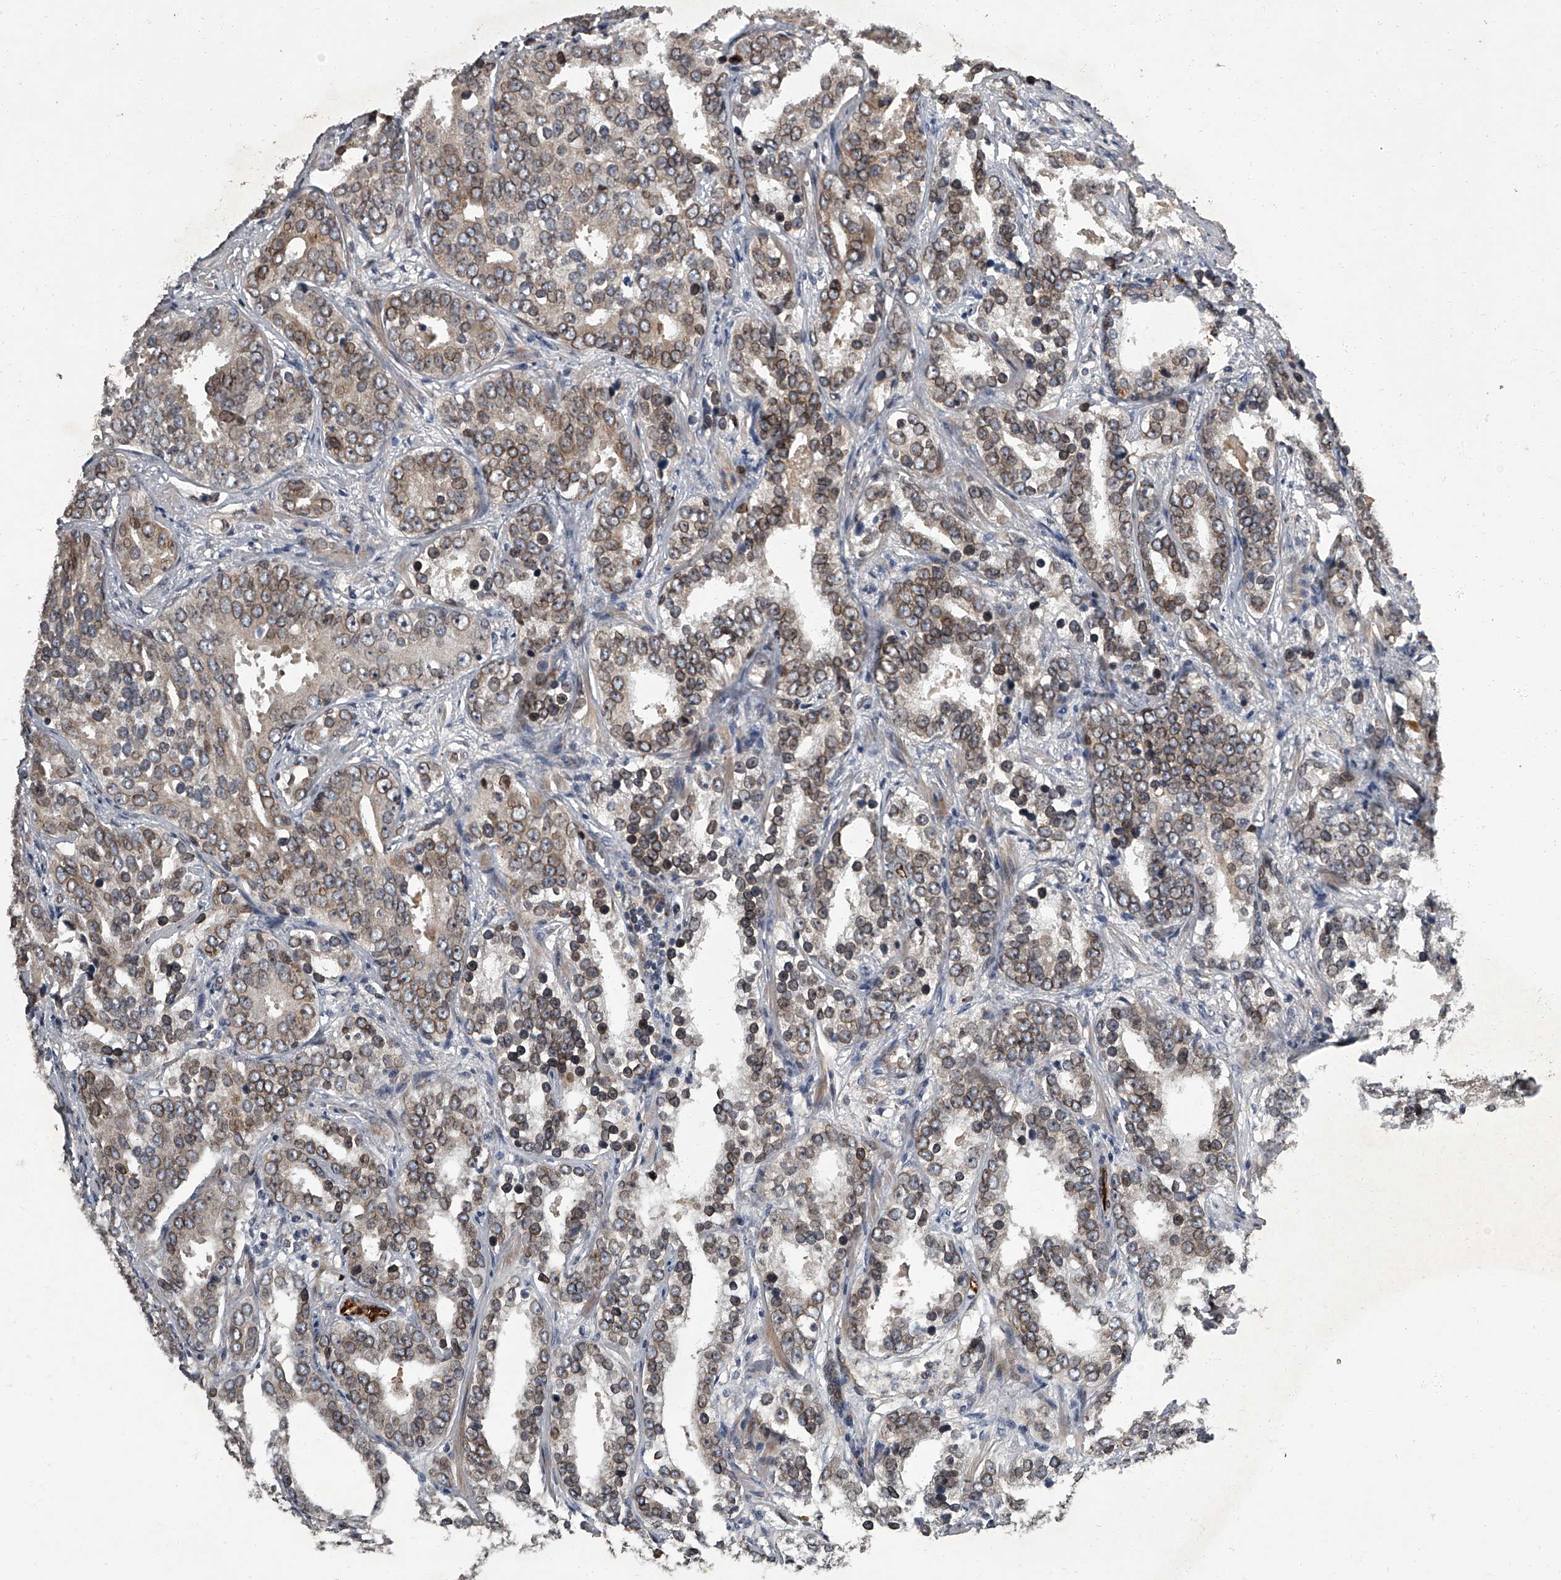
{"staining": {"intensity": "moderate", "quantity": "25%-75%", "location": "cytoplasmic/membranous,nuclear"}, "tissue": "prostate cancer", "cell_type": "Tumor cells", "image_type": "cancer", "snomed": [{"axis": "morphology", "description": "Adenocarcinoma, High grade"}, {"axis": "topography", "description": "Prostate"}], "caption": "This image demonstrates immunohistochemistry (IHC) staining of human prostate cancer (high-grade adenocarcinoma), with medium moderate cytoplasmic/membranous and nuclear positivity in about 25%-75% of tumor cells.", "gene": "LRRC8C", "patient": {"sex": "male", "age": 62}}